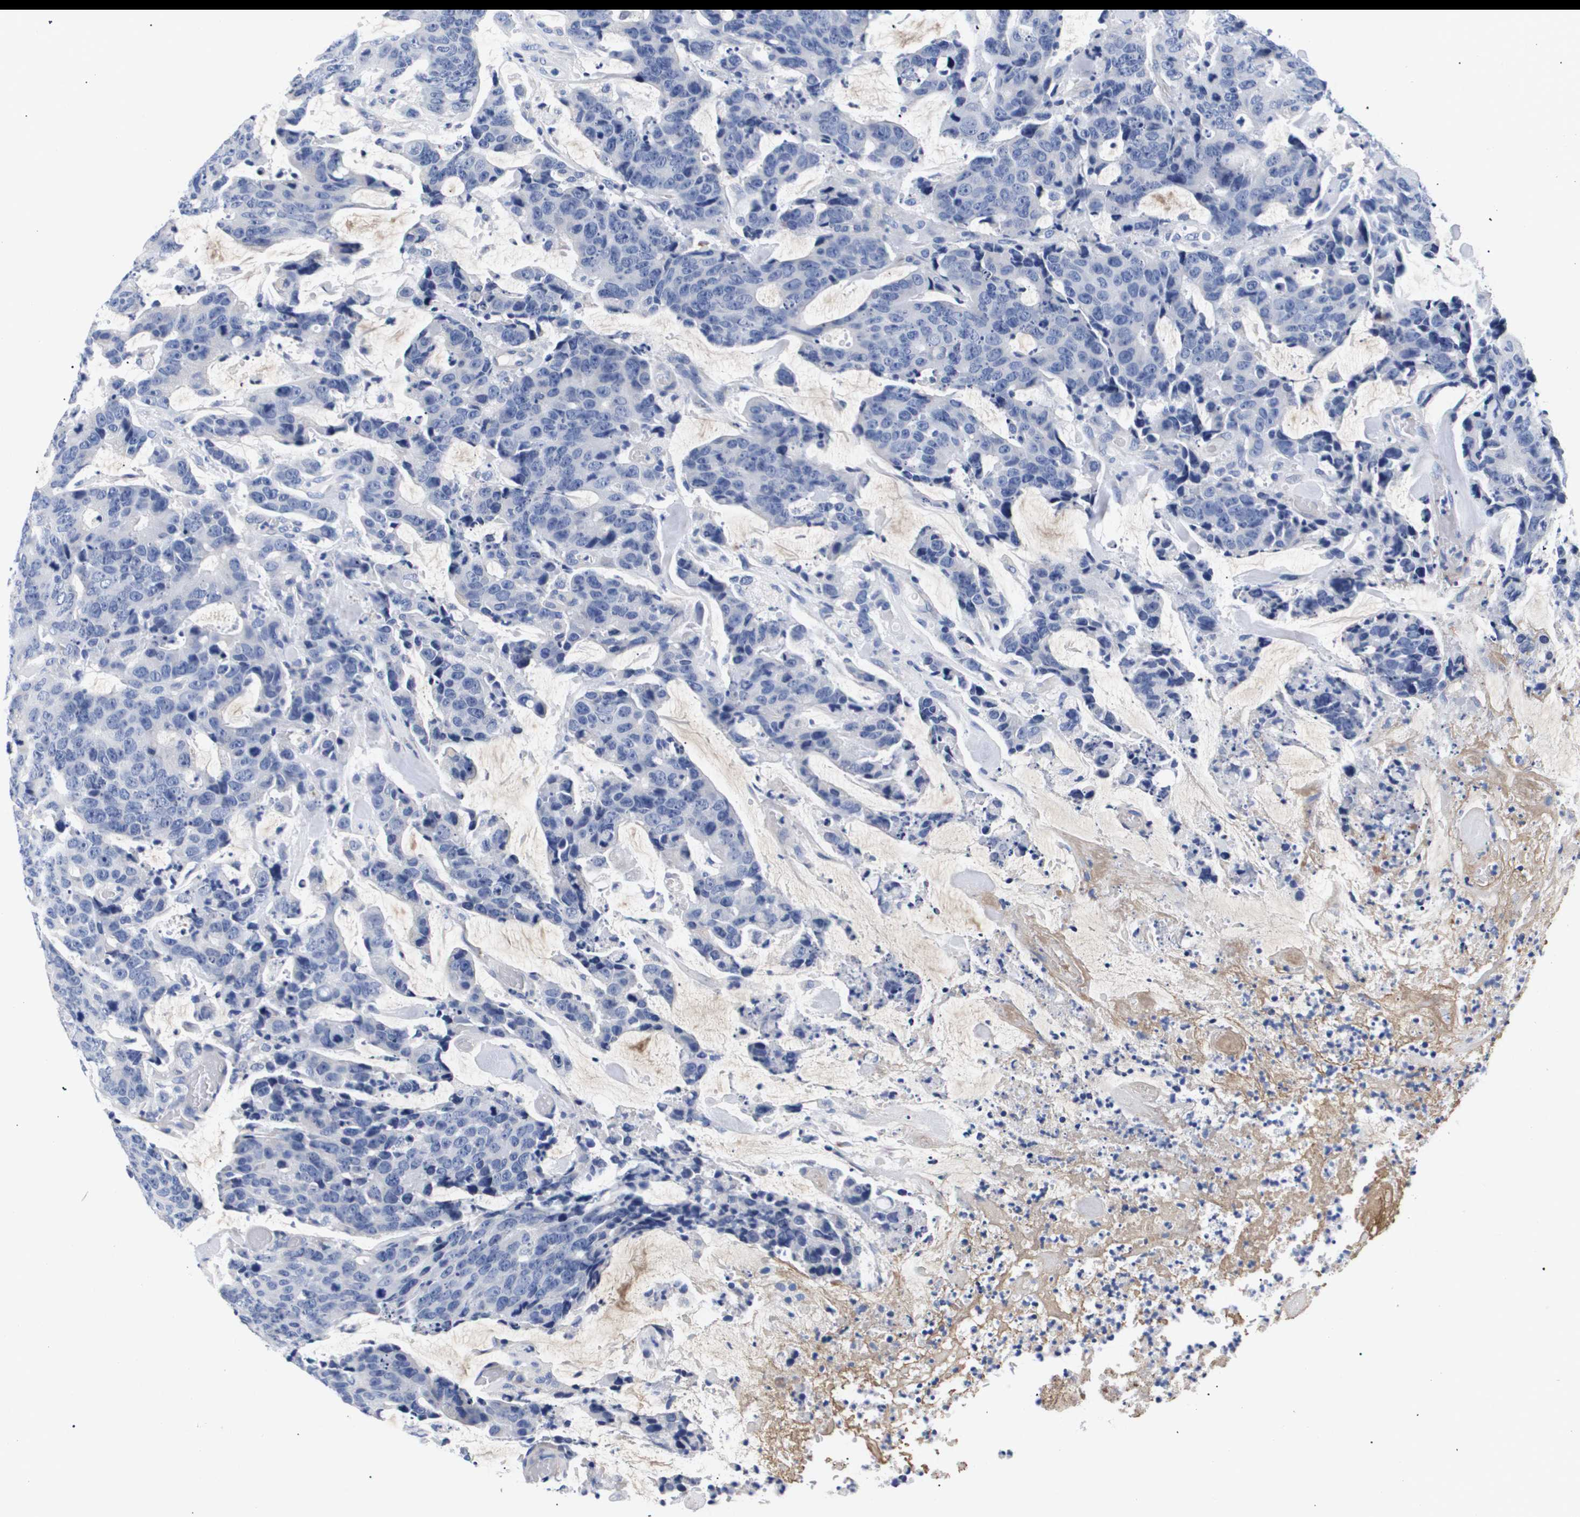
{"staining": {"intensity": "negative", "quantity": "none", "location": "none"}, "tissue": "colorectal cancer", "cell_type": "Tumor cells", "image_type": "cancer", "snomed": [{"axis": "morphology", "description": "Adenocarcinoma, NOS"}, {"axis": "topography", "description": "Colon"}], "caption": "The image displays no staining of tumor cells in adenocarcinoma (colorectal).", "gene": "ATP6V0A4", "patient": {"sex": "female", "age": 86}}